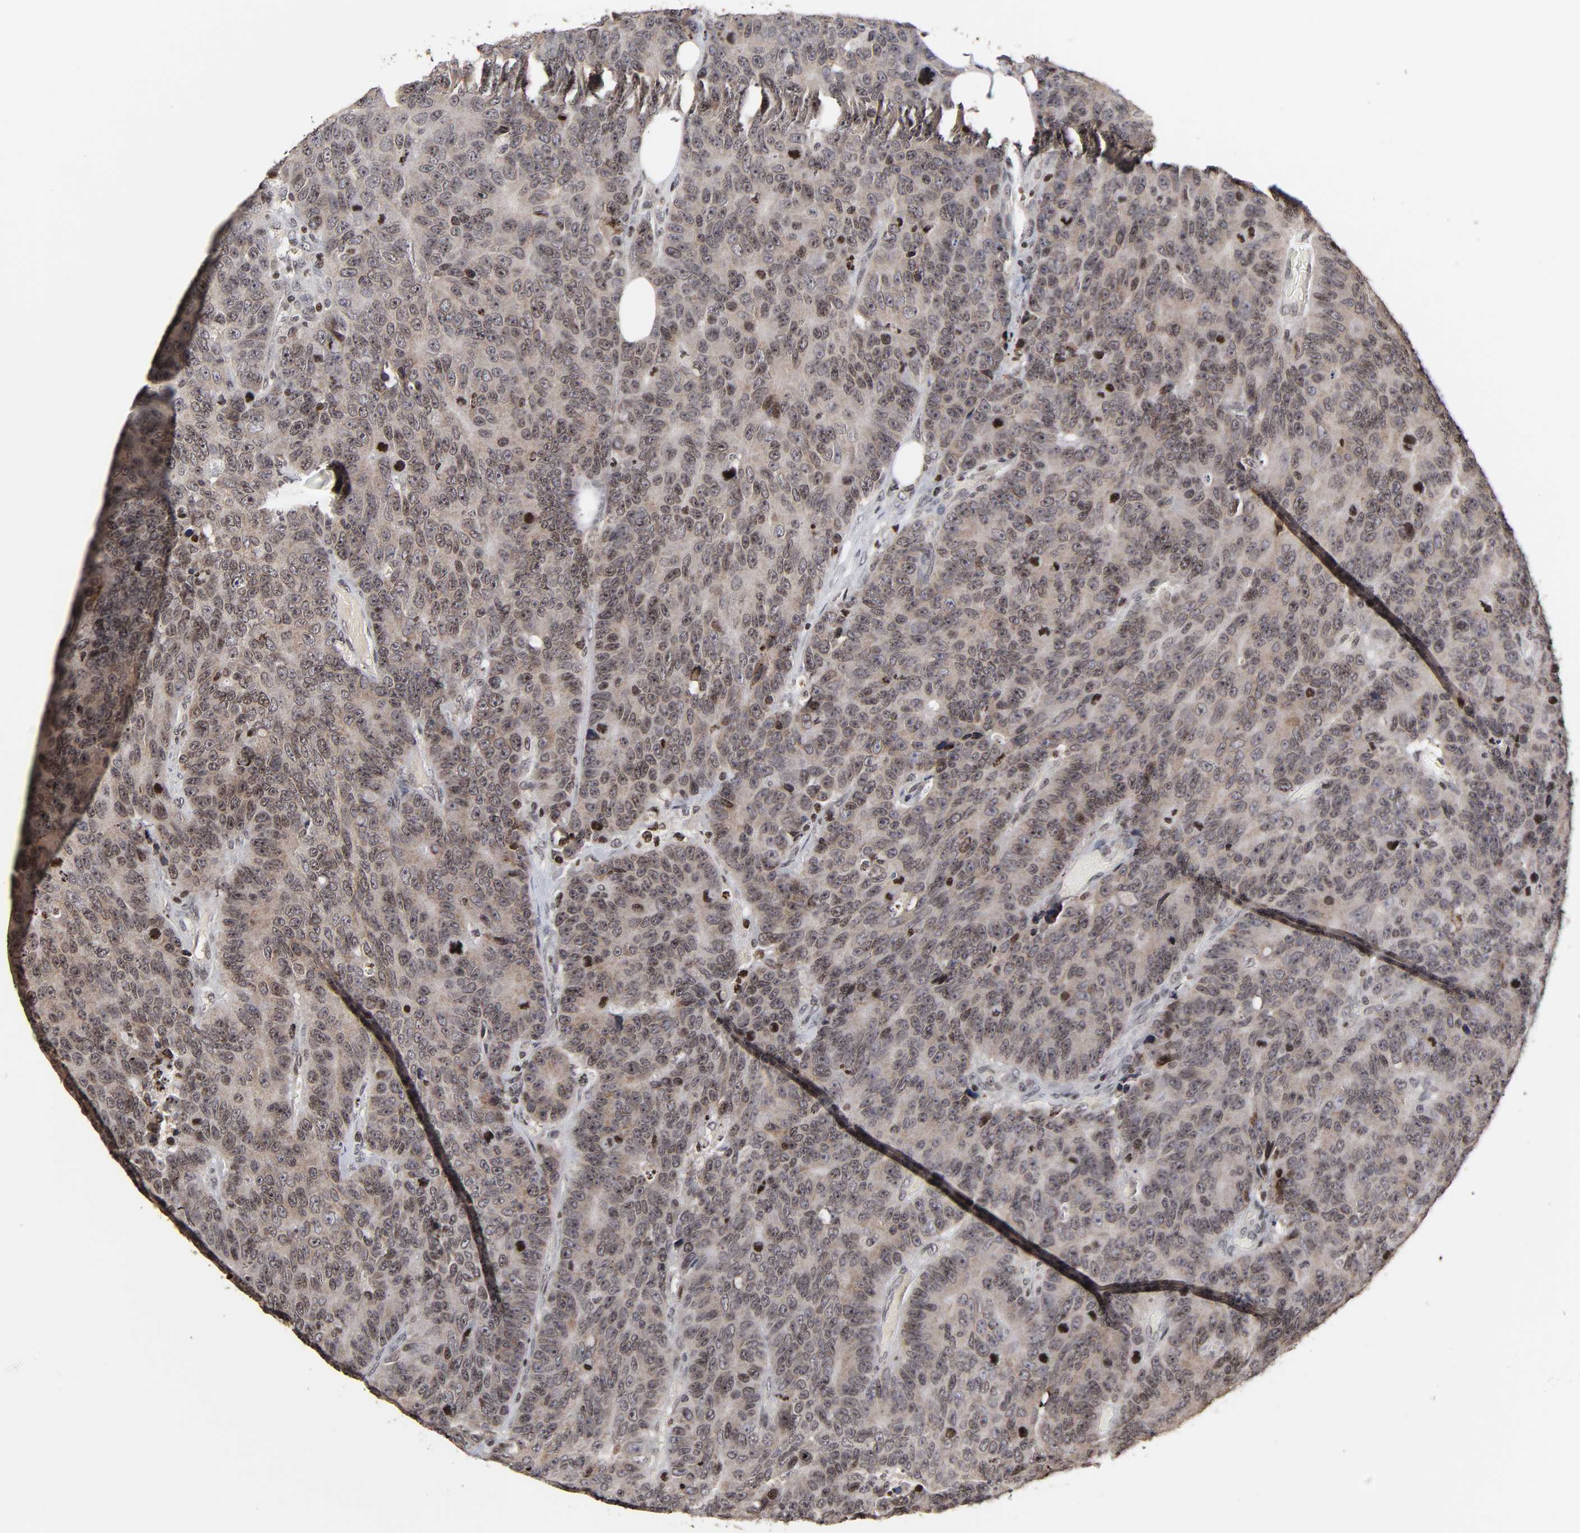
{"staining": {"intensity": "weak", "quantity": ">75%", "location": "nuclear"}, "tissue": "colorectal cancer", "cell_type": "Tumor cells", "image_type": "cancer", "snomed": [{"axis": "morphology", "description": "Adenocarcinoma, NOS"}, {"axis": "topography", "description": "Colon"}], "caption": "A histopathology image showing weak nuclear staining in about >75% of tumor cells in colorectal adenocarcinoma, as visualized by brown immunohistochemical staining.", "gene": "ZNF473", "patient": {"sex": "female", "age": 86}}